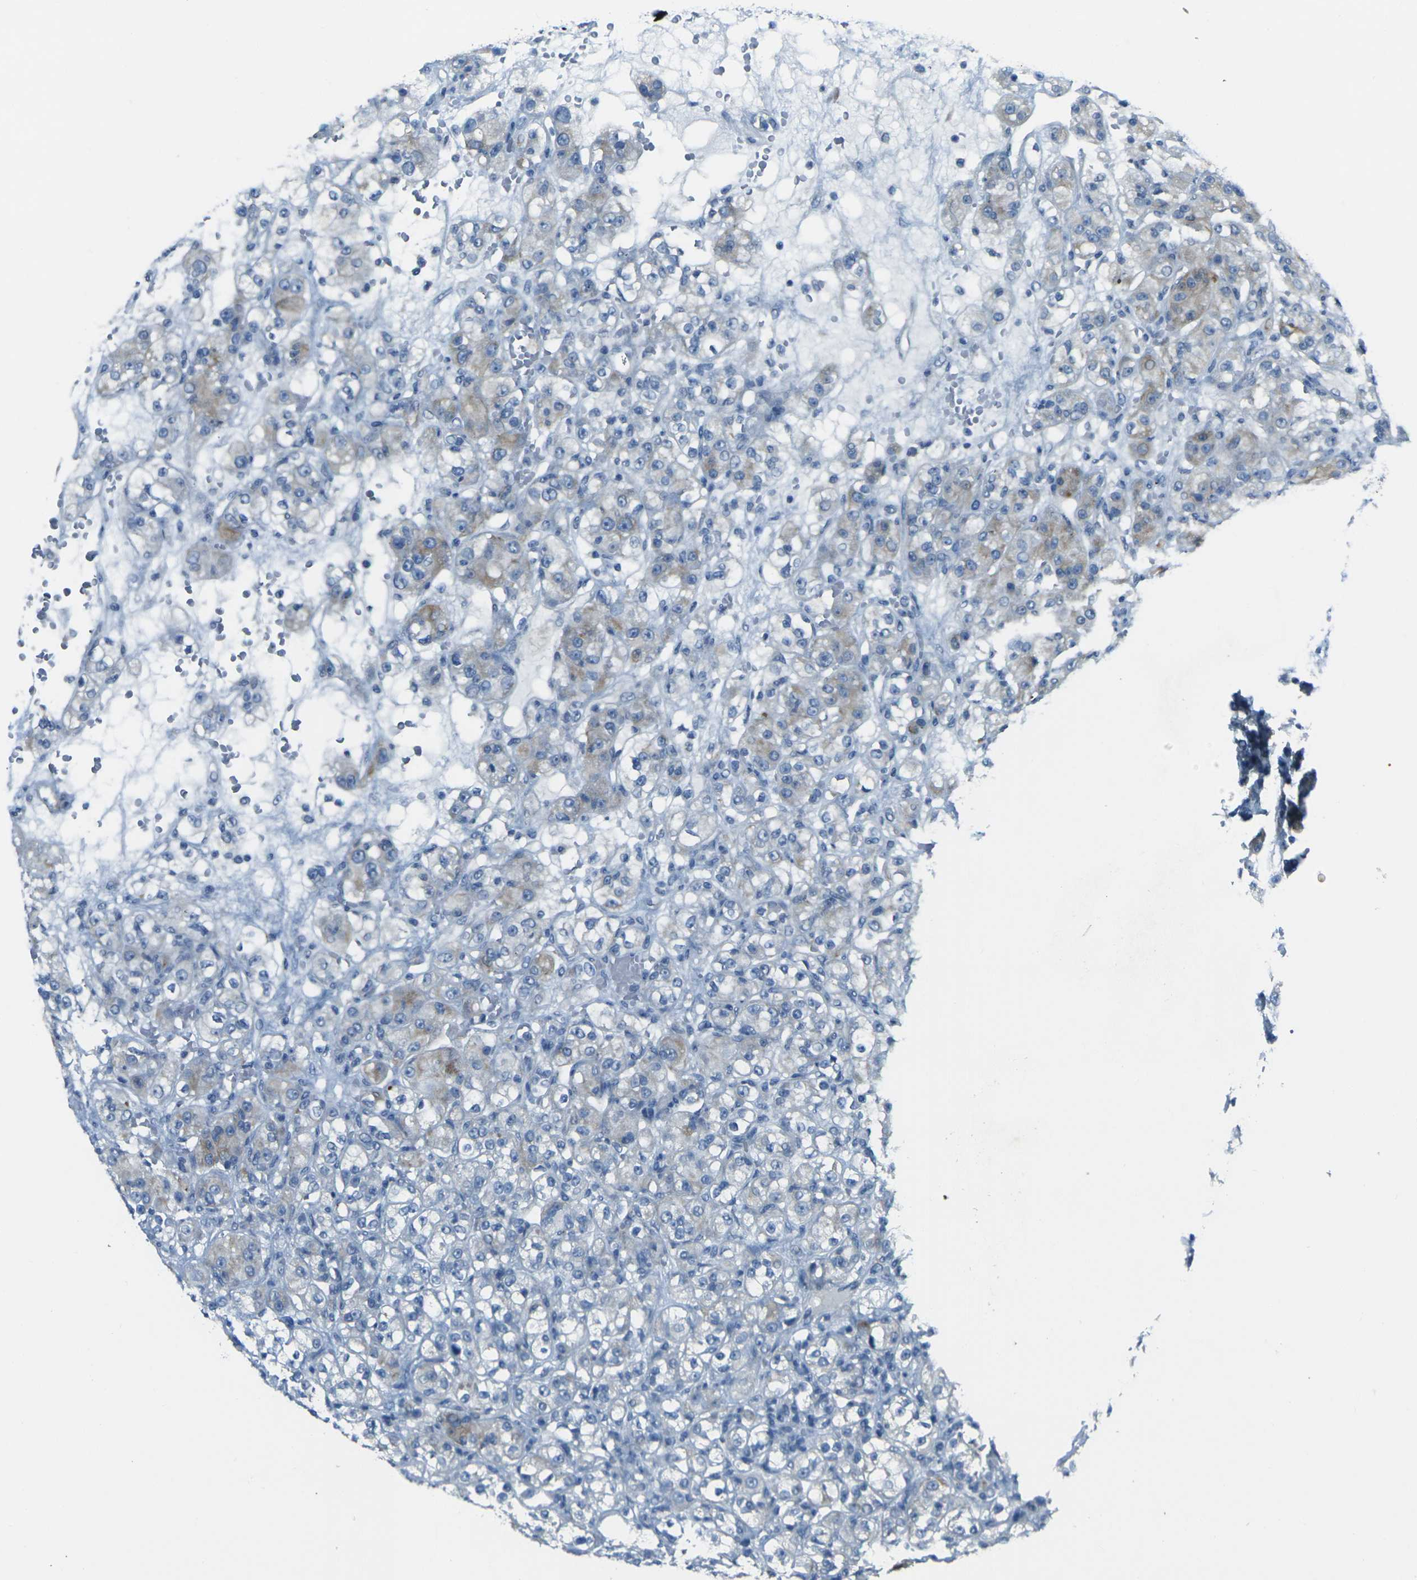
{"staining": {"intensity": "moderate", "quantity": "<25%", "location": "cytoplasmic/membranous"}, "tissue": "renal cancer", "cell_type": "Tumor cells", "image_type": "cancer", "snomed": [{"axis": "morphology", "description": "Normal tissue, NOS"}, {"axis": "morphology", "description": "Adenocarcinoma, NOS"}, {"axis": "topography", "description": "Kidney"}], "caption": "Adenocarcinoma (renal) tissue reveals moderate cytoplasmic/membranous staining in approximately <25% of tumor cells", "gene": "ANKRD46", "patient": {"sex": "male", "age": 61}}